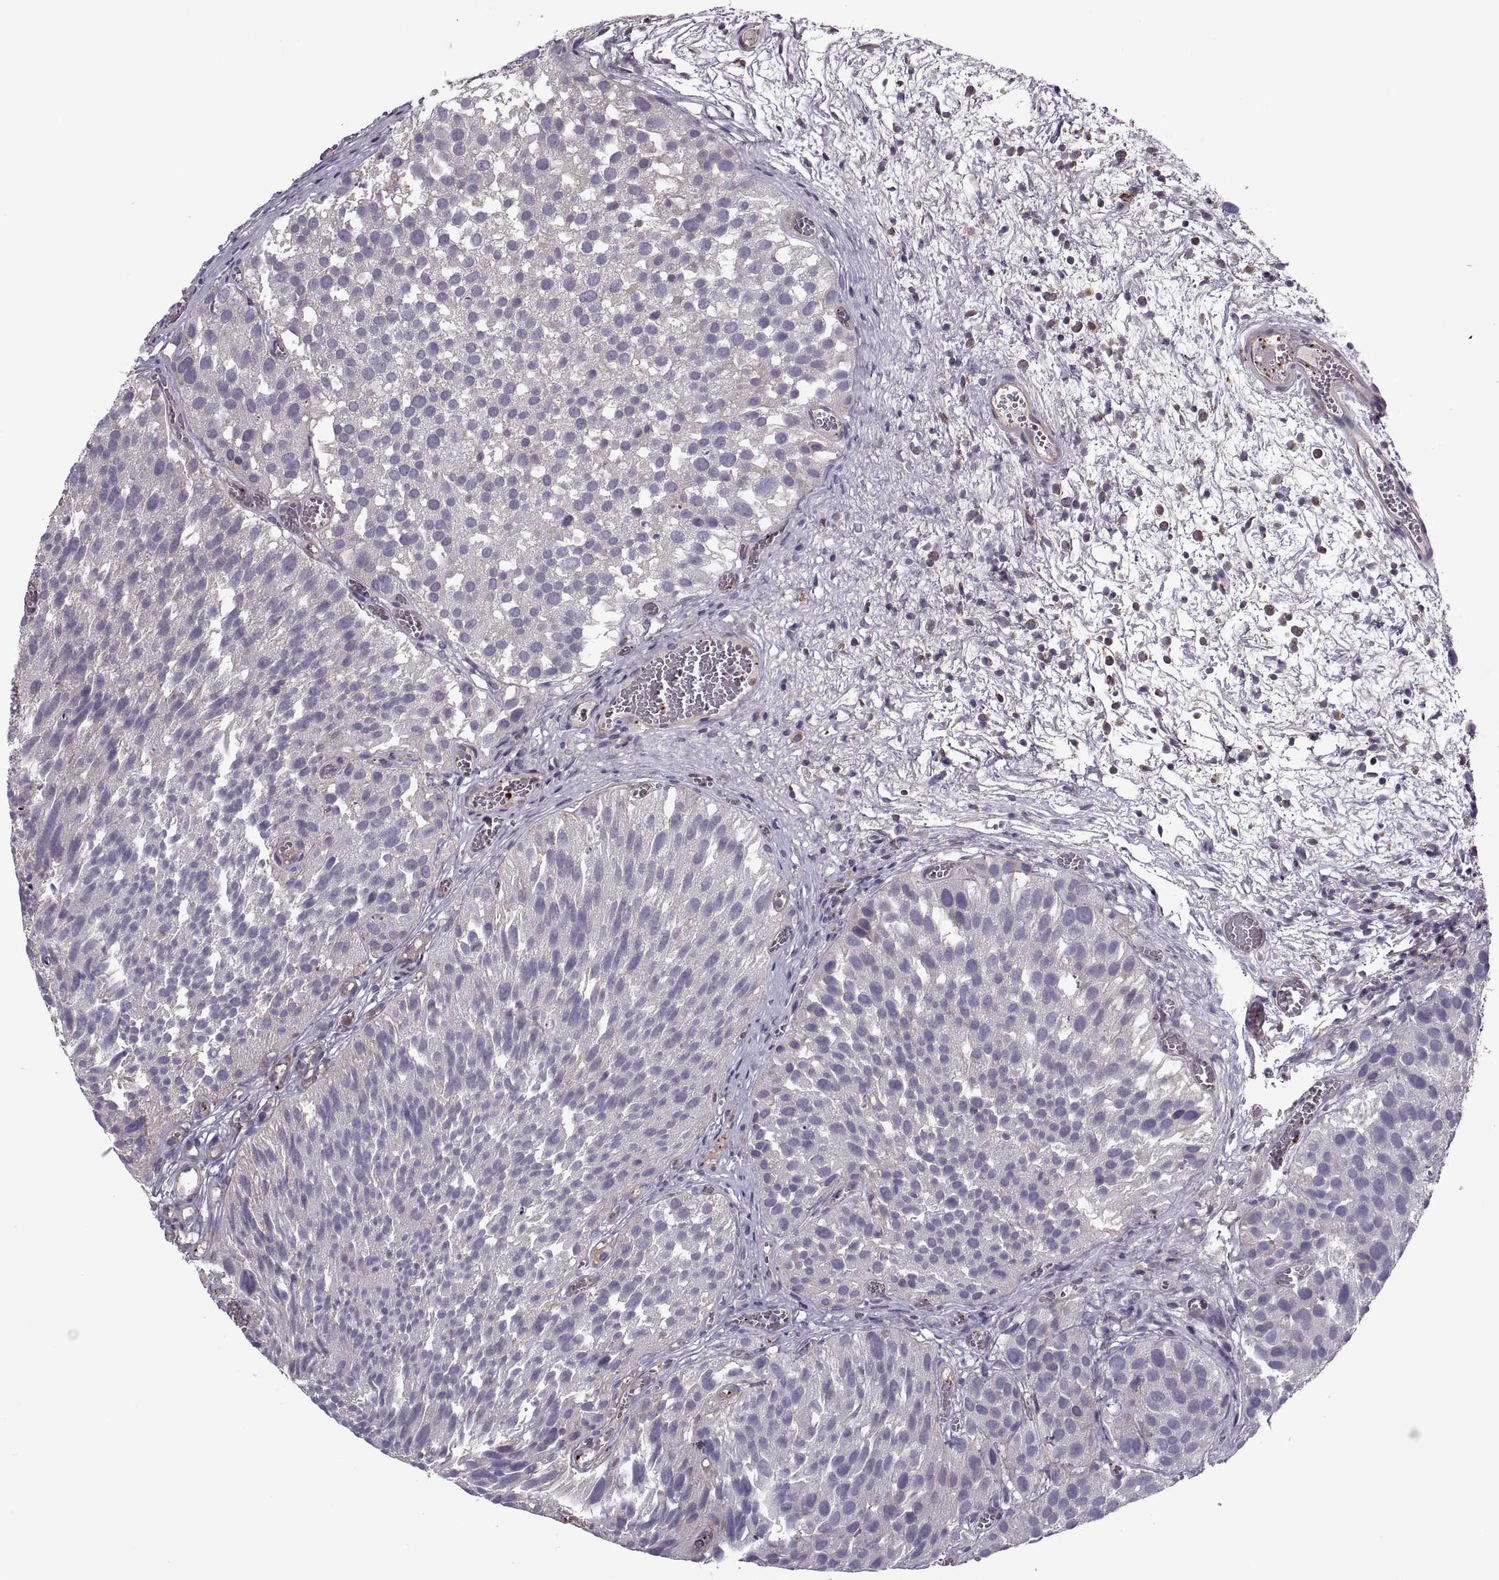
{"staining": {"intensity": "negative", "quantity": "none", "location": "none"}, "tissue": "urothelial cancer", "cell_type": "Tumor cells", "image_type": "cancer", "snomed": [{"axis": "morphology", "description": "Urothelial carcinoma, Low grade"}, {"axis": "topography", "description": "Urinary bladder"}], "caption": "Low-grade urothelial carcinoma stained for a protein using IHC reveals no expression tumor cells.", "gene": "SLC2A3", "patient": {"sex": "female", "age": 69}}